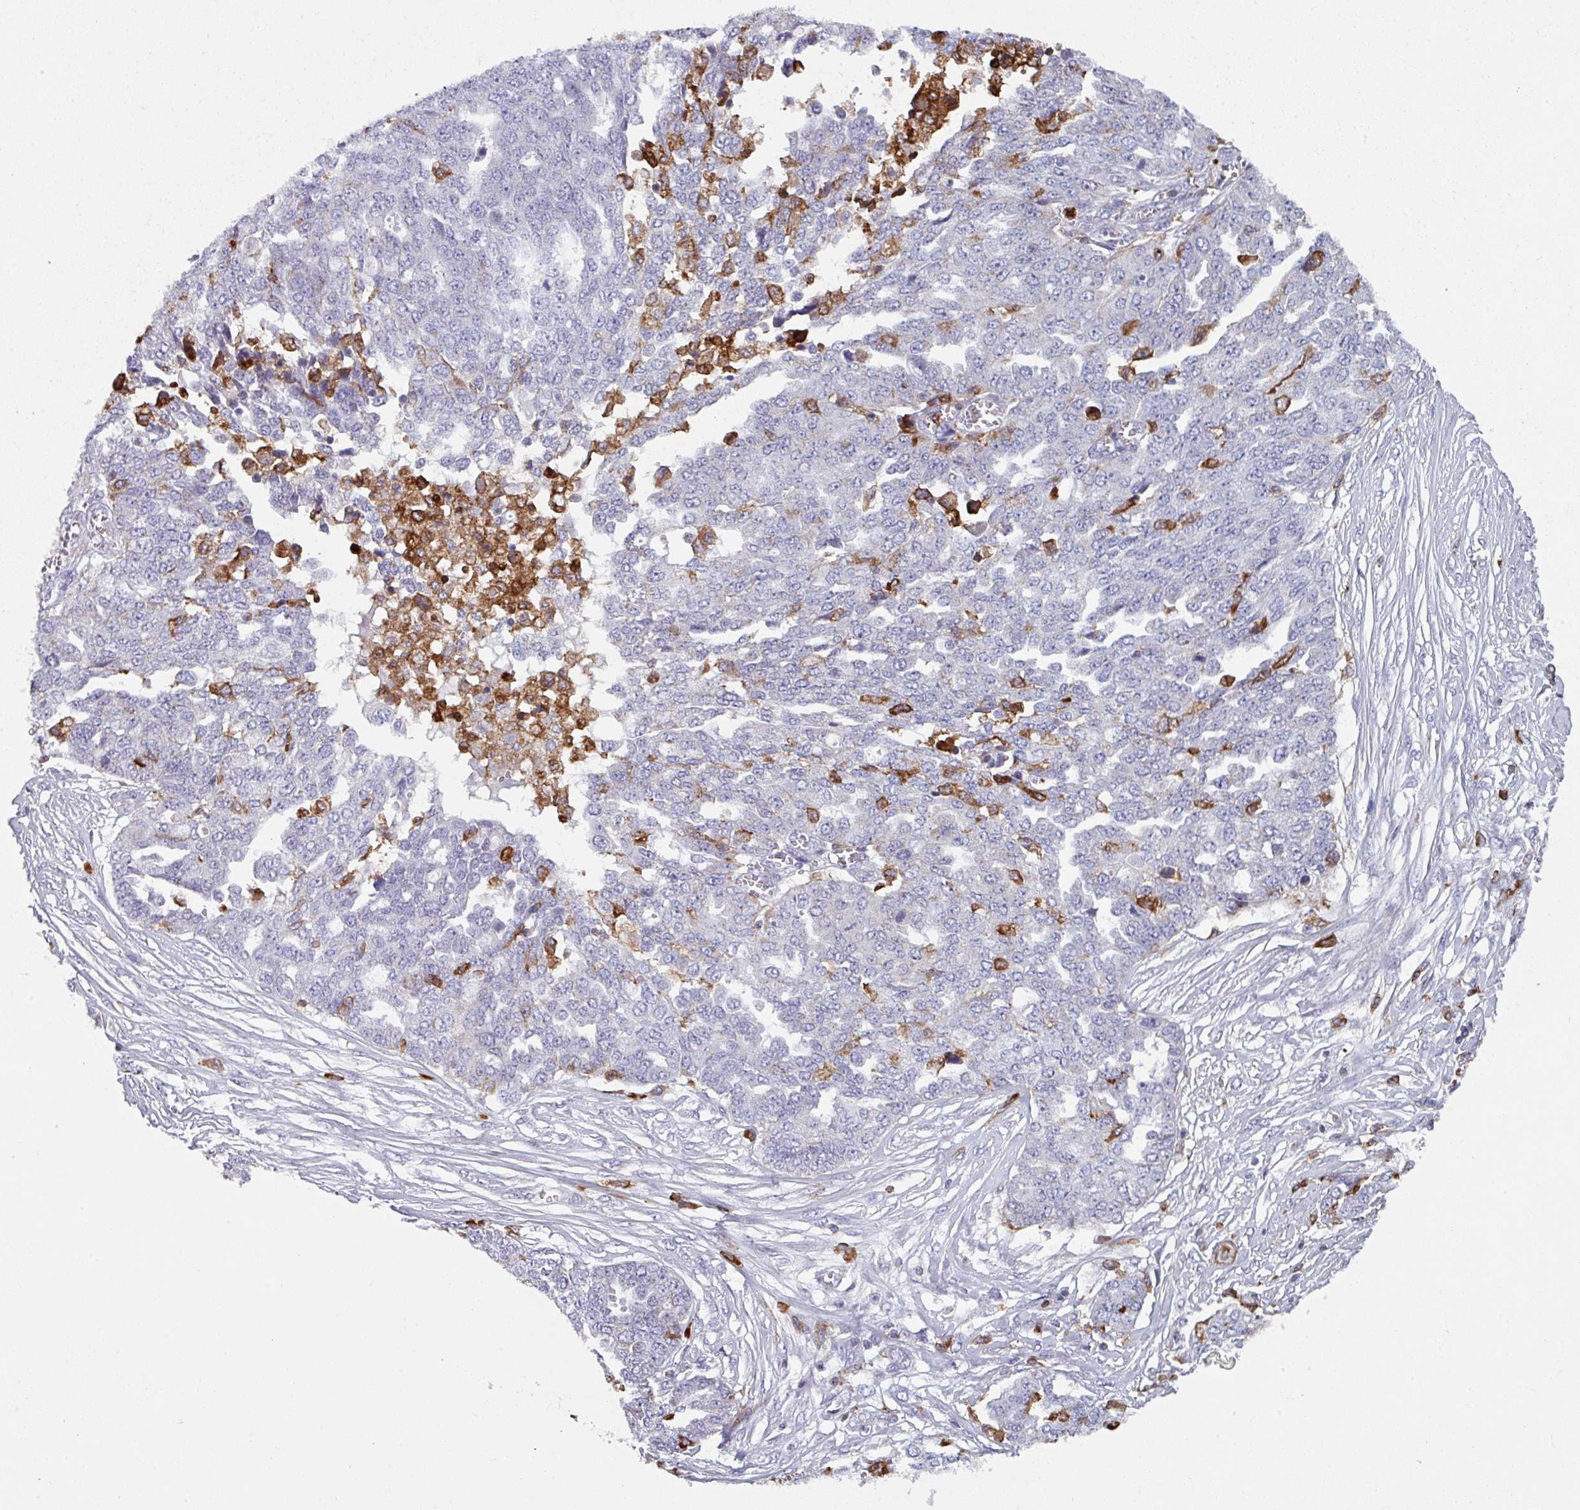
{"staining": {"intensity": "negative", "quantity": "none", "location": "none"}, "tissue": "ovarian cancer", "cell_type": "Tumor cells", "image_type": "cancer", "snomed": [{"axis": "morphology", "description": "Cystadenocarcinoma, serous, NOS"}, {"axis": "topography", "description": "Soft tissue"}, {"axis": "topography", "description": "Ovary"}], "caption": "Immunohistochemical staining of human serous cystadenocarcinoma (ovarian) displays no significant positivity in tumor cells.", "gene": "EXOSC5", "patient": {"sex": "female", "age": 57}}